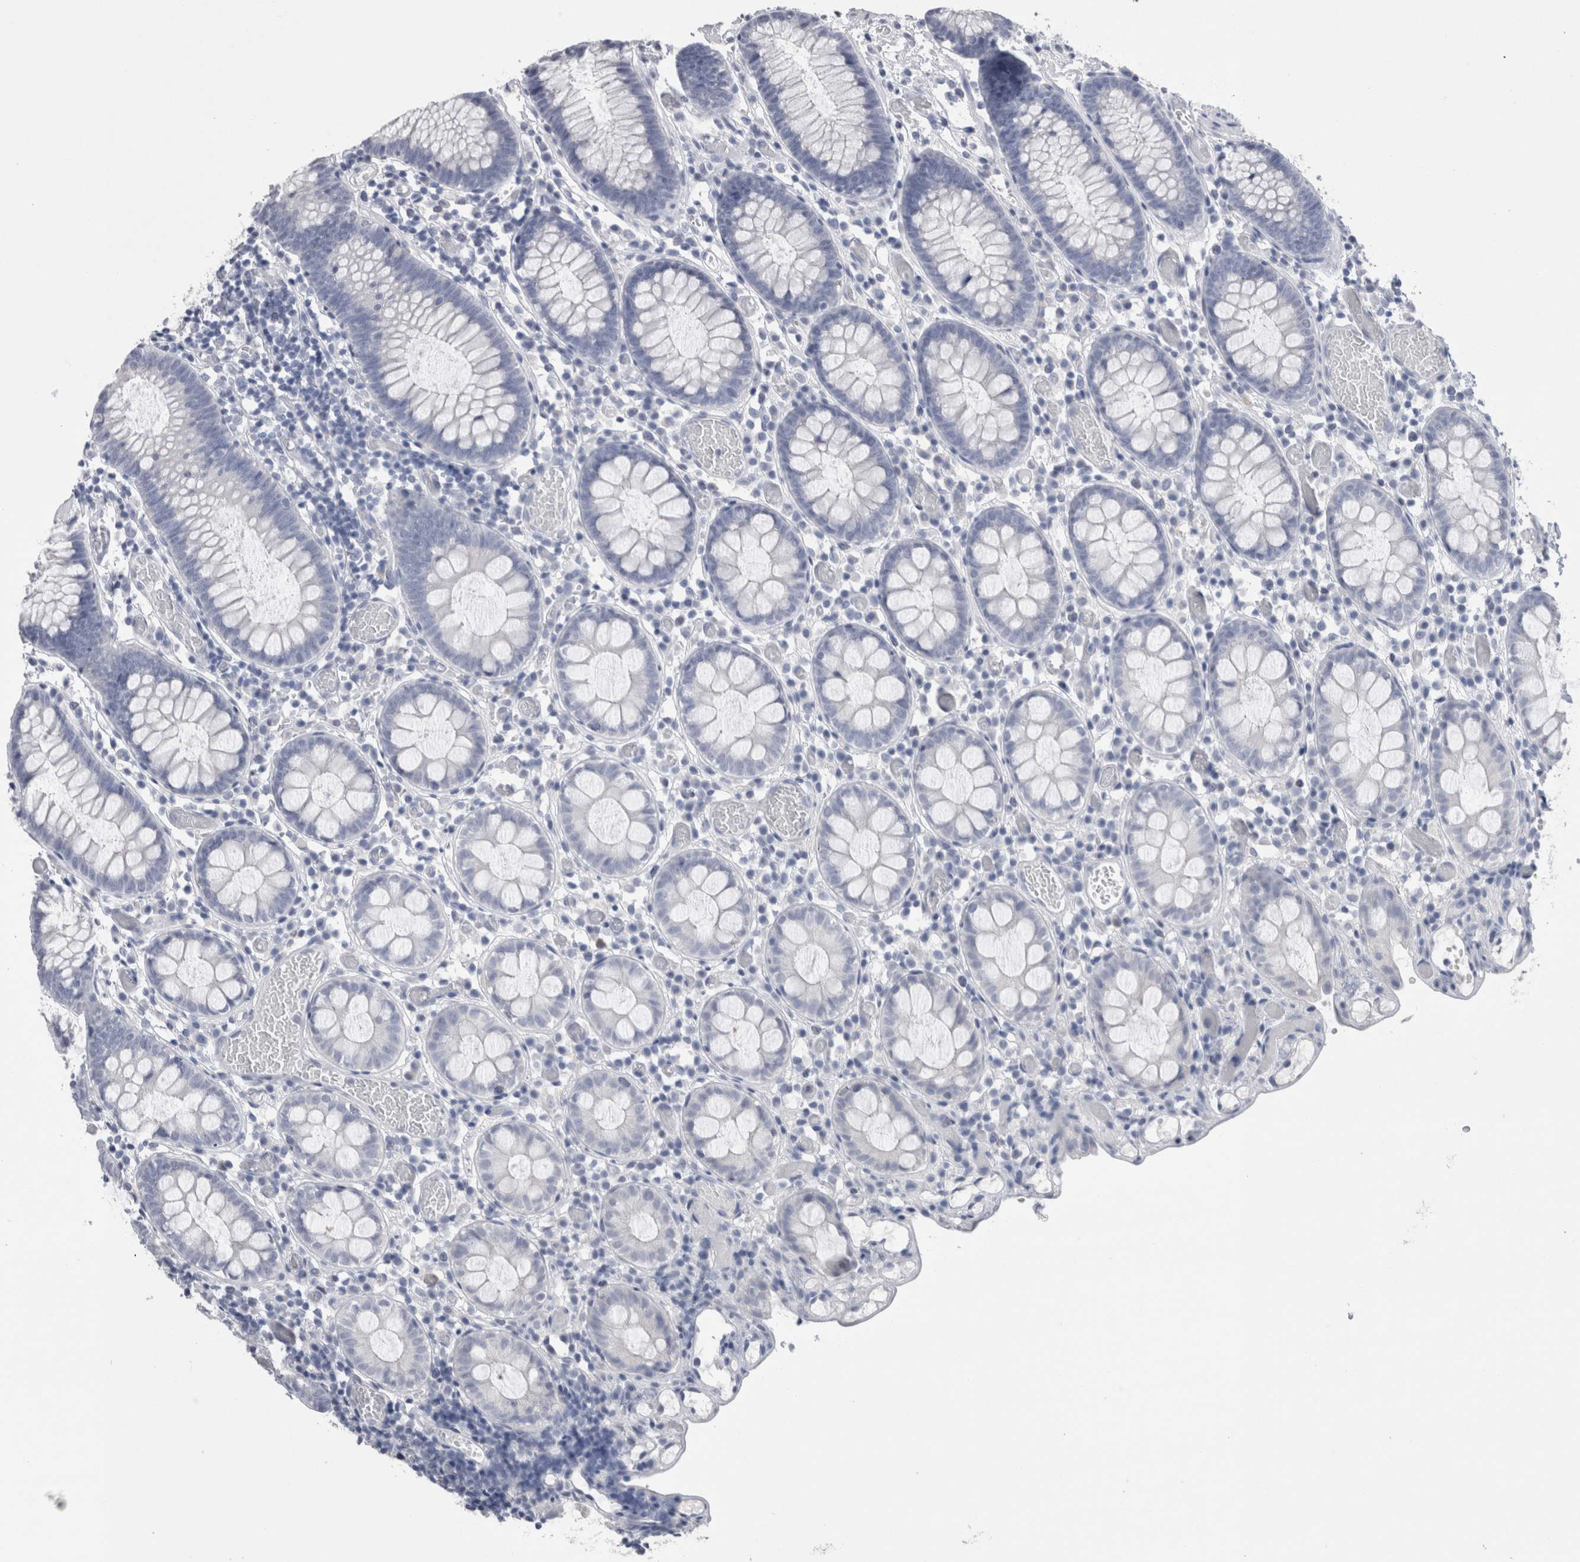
{"staining": {"intensity": "negative", "quantity": "none", "location": "none"}, "tissue": "colon", "cell_type": "Endothelial cells", "image_type": "normal", "snomed": [{"axis": "morphology", "description": "Normal tissue, NOS"}, {"axis": "topography", "description": "Colon"}], "caption": "This is an IHC image of normal colon. There is no expression in endothelial cells.", "gene": "CA8", "patient": {"sex": "male", "age": 14}}